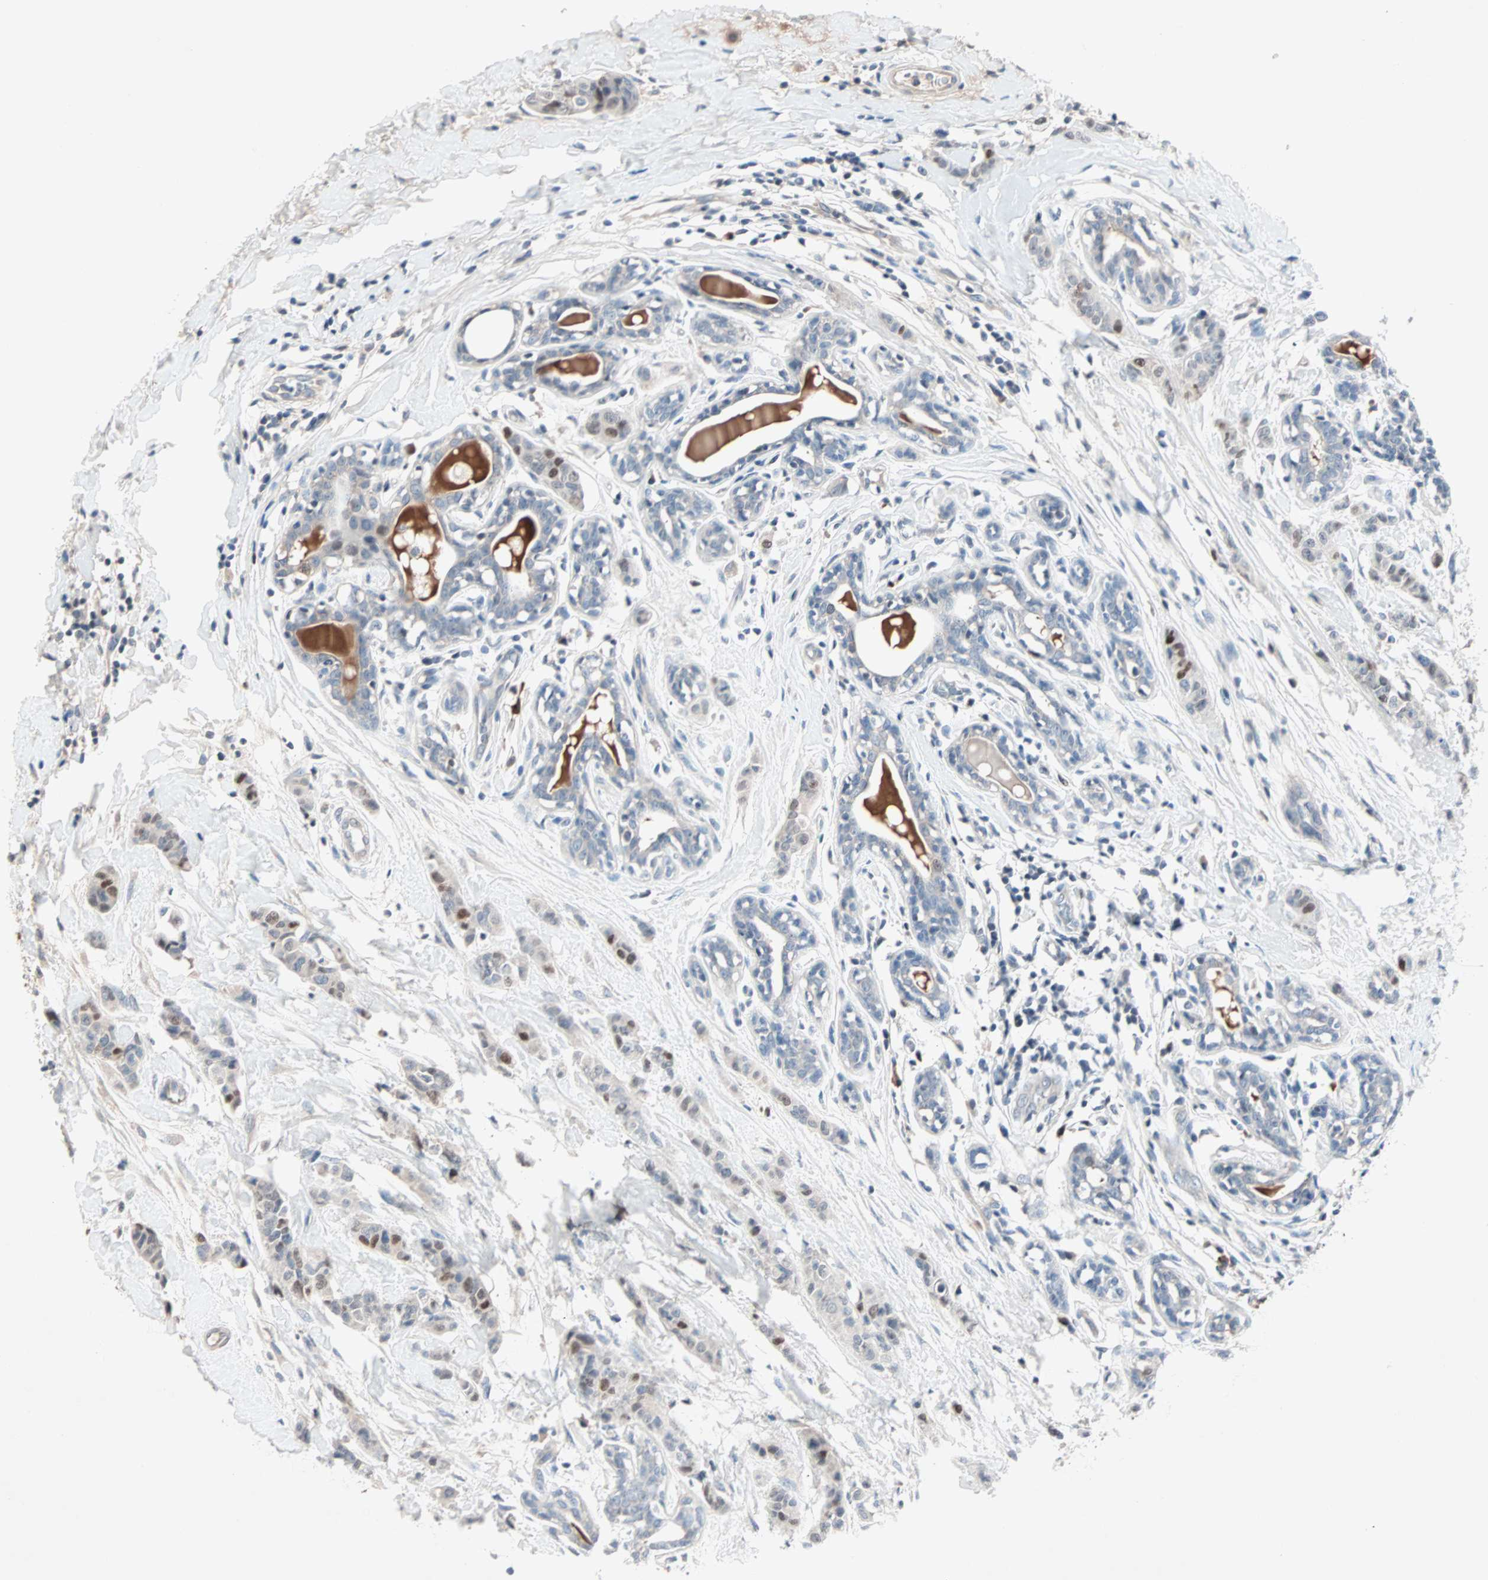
{"staining": {"intensity": "moderate", "quantity": "<25%", "location": "nuclear"}, "tissue": "breast cancer", "cell_type": "Tumor cells", "image_type": "cancer", "snomed": [{"axis": "morphology", "description": "Normal tissue, NOS"}, {"axis": "morphology", "description": "Duct carcinoma"}, {"axis": "topography", "description": "Breast"}], "caption": "Protein analysis of breast intraductal carcinoma tissue demonstrates moderate nuclear expression in approximately <25% of tumor cells.", "gene": "CCNE2", "patient": {"sex": "female", "age": 40}}